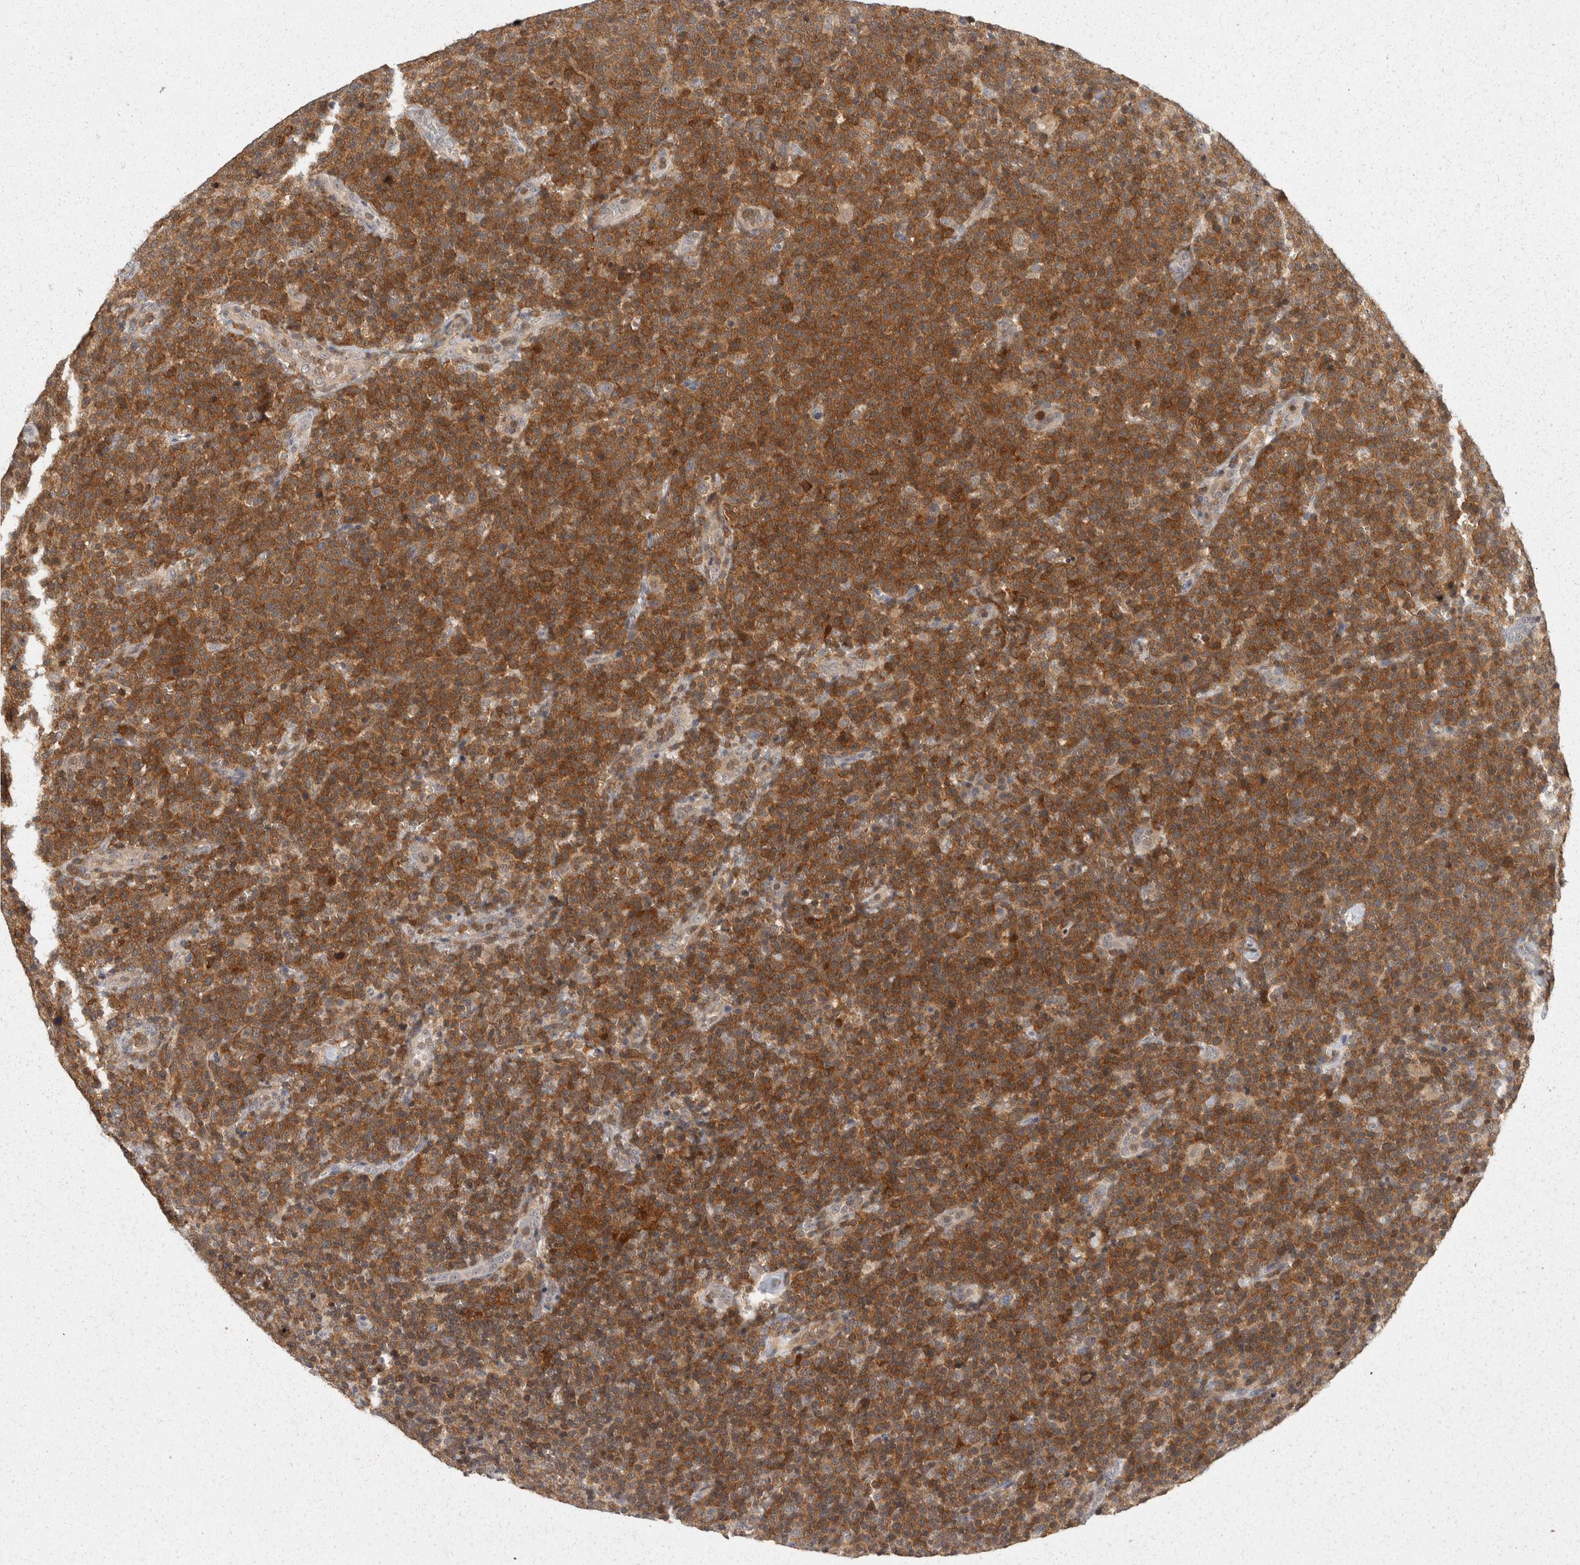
{"staining": {"intensity": "moderate", "quantity": ">75%", "location": "cytoplasmic/membranous"}, "tissue": "lymphoma", "cell_type": "Tumor cells", "image_type": "cancer", "snomed": [{"axis": "morphology", "description": "Malignant lymphoma, non-Hodgkin's type, High grade"}, {"axis": "topography", "description": "Lymph node"}], "caption": "Lymphoma tissue shows moderate cytoplasmic/membranous positivity in about >75% of tumor cells", "gene": "ACAT2", "patient": {"sex": "male", "age": 61}}